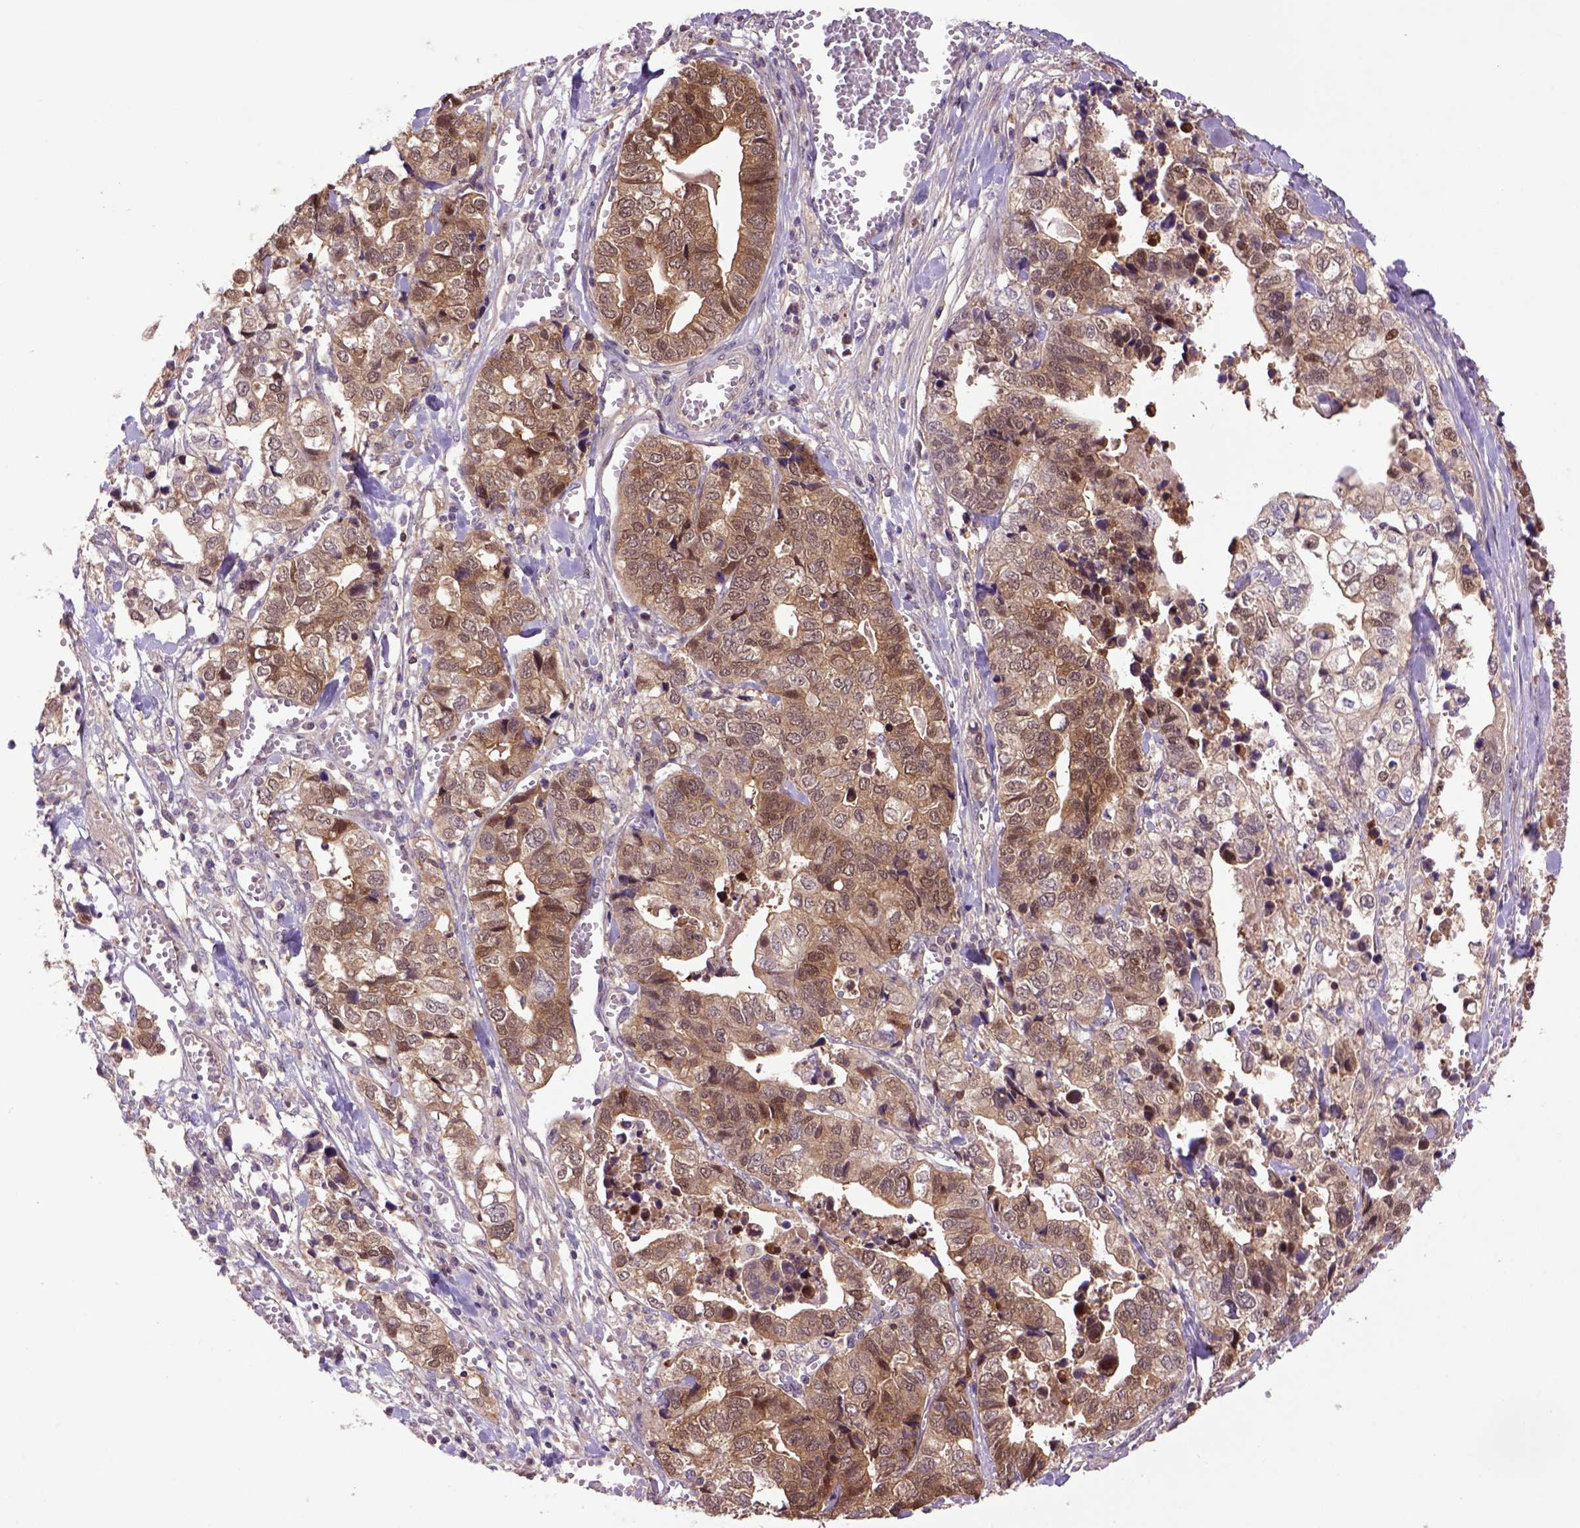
{"staining": {"intensity": "moderate", "quantity": ">75%", "location": "cytoplasmic/membranous"}, "tissue": "stomach cancer", "cell_type": "Tumor cells", "image_type": "cancer", "snomed": [{"axis": "morphology", "description": "Adenocarcinoma, NOS"}, {"axis": "topography", "description": "Stomach, upper"}], "caption": "This is a histology image of immunohistochemistry staining of stomach cancer, which shows moderate positivity in the cytoplasmic/membranous of tumor cells.", "gene": "HSPBP1", "patient": {"sex": "female", "age": 67}}